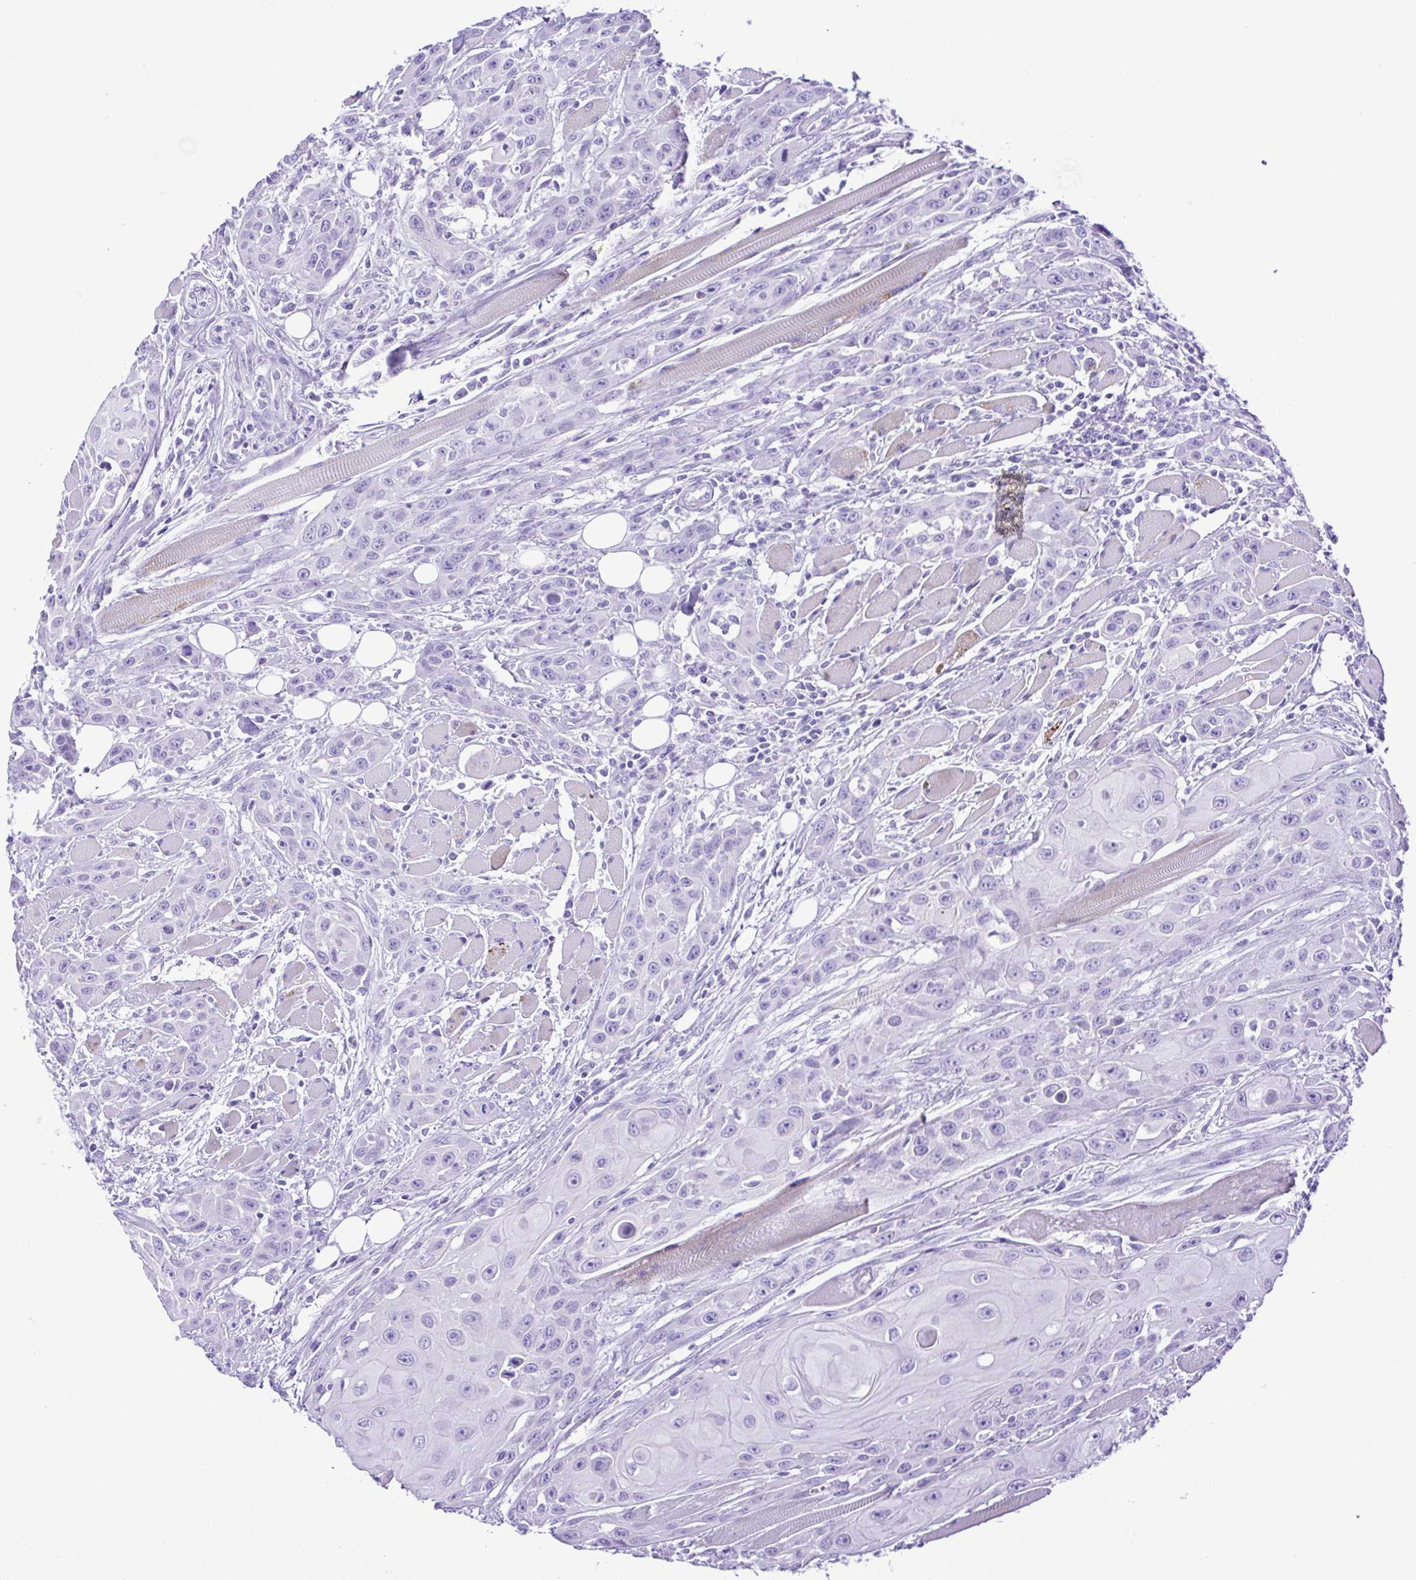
{"staining": {"intensity": "negative", "quantity": "none", "location": "none"}, "tissue": "head and neck cancer", "cell_type": "Tumor cells", "image_type": "cancer", "snomed": [{"axis": "morphology", "description": "Squamous cell carcinoma, NOS"}, {"axis": "topography", "description": "Head-Neck"}], "caption": "Squamous cell carcinoma (head and neck) was stained to show a protein in brown. There is no significant staining in tumor cells. Nuclei are stained in blue.", "gene": "SYT1", "patient": {"sex": "female", "age": 80}}